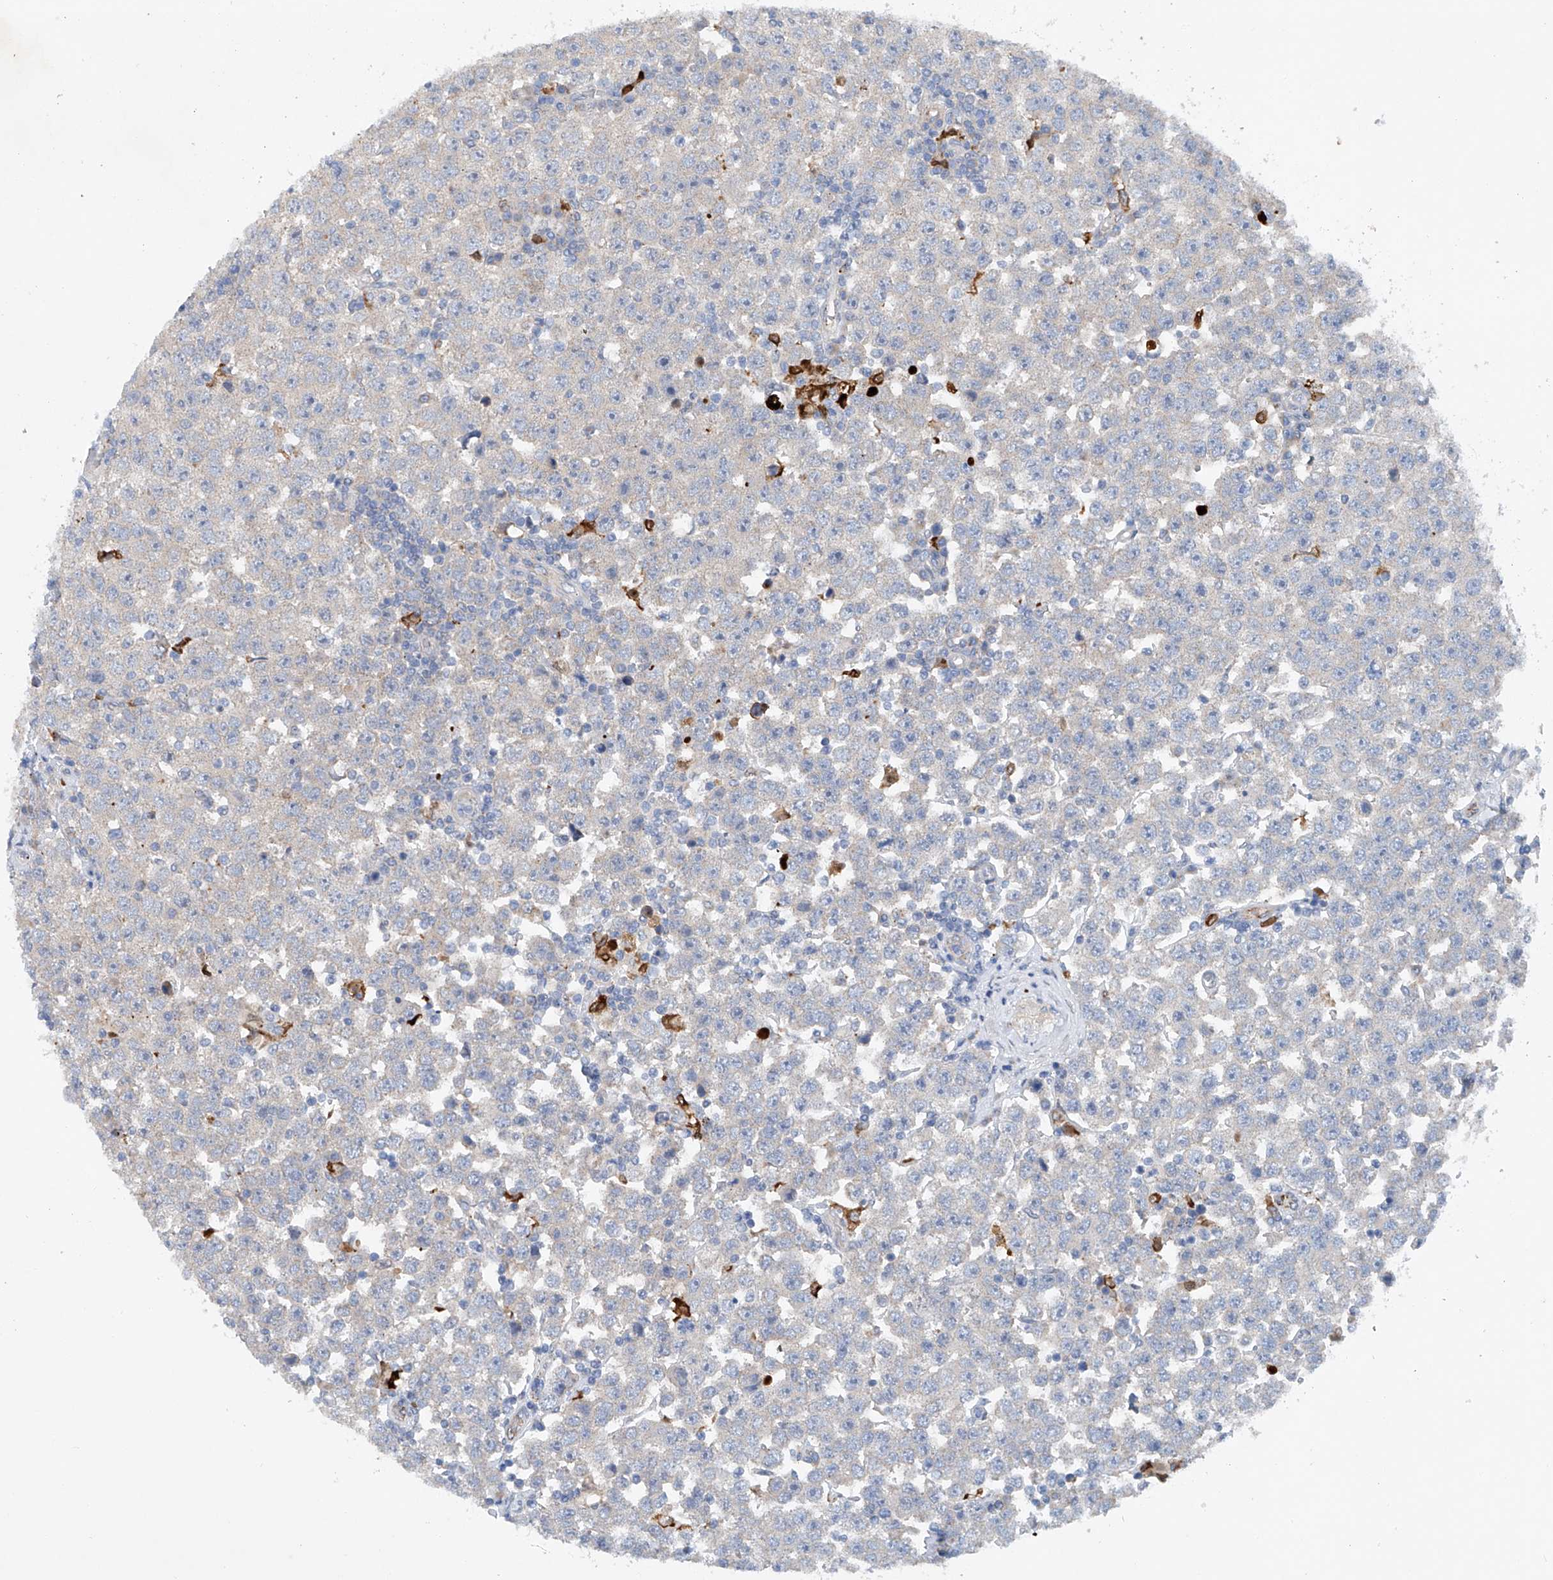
{"staining": {"intensity": "negative", "quantity": "none", "location": "none"}, "tissue": "testis cancer", "cell_type": "Tumor cells", "image_type": "cancer", "snomed": [{"axis": "morphology", "description": "Seminoma, NOS"}, {"axis": "topography", "description": "Testis"}], "caption": "High power microscopy photomicrograph of an IHC histopathology image of testis cancer (seminoma), revealing no significant expression in tumor cells.", "gene": "CEP85L", "patient": {"sex": "male", "age": 28}}